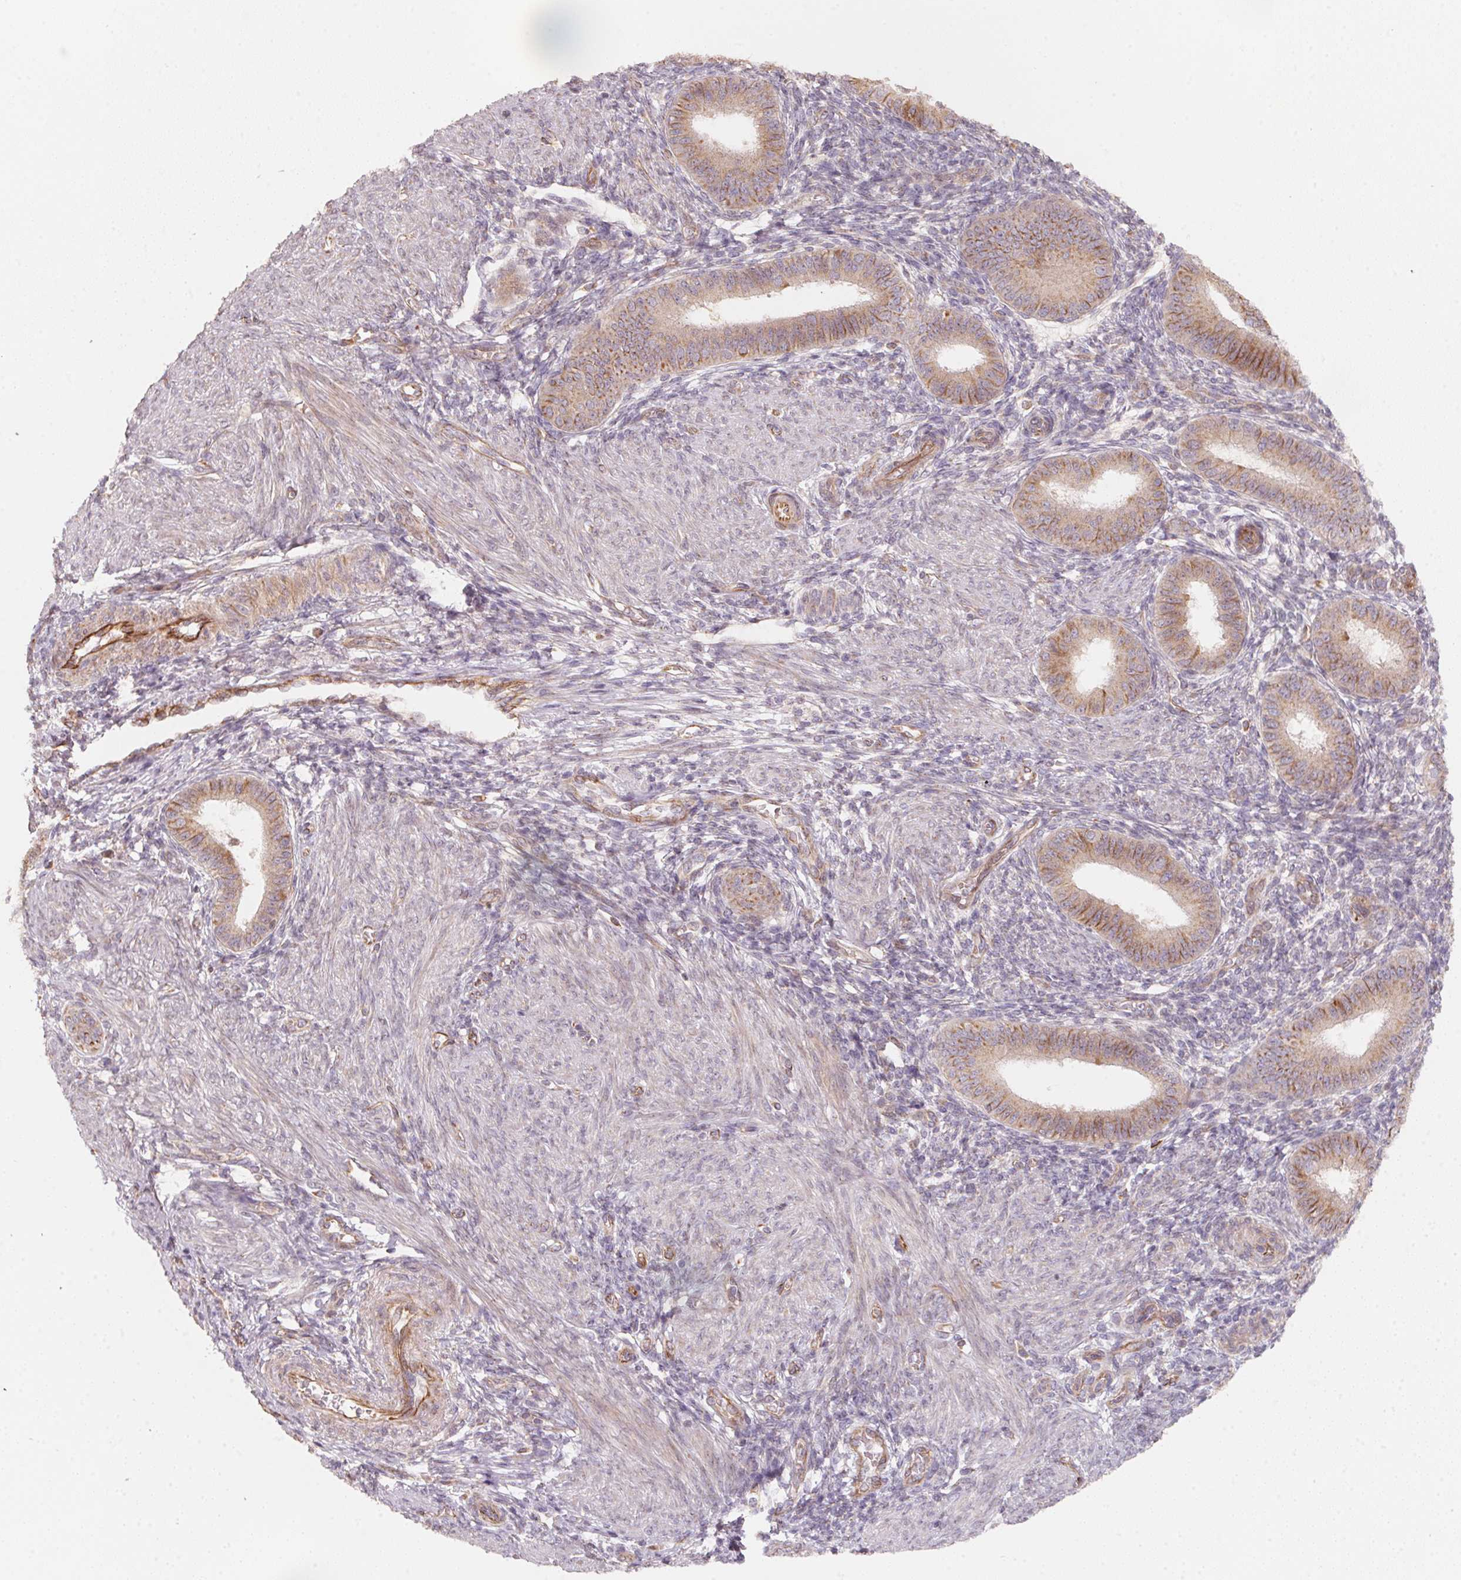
{"staining": {"intensity": "moderate", "quantity": "25%-75%", "location": "cytoplasmic/membranous"}, "tissue": "endometrium", "cell_type": "Cells in endometrial stroma", "image_type": "normal", "snomed": [{"axis": "morphology", "description": "Normal tissue, NOS"}, {"axis": "topography", "description": "Endometrium"}], "caption": "Human endometrium stained with a brown dye displays moderate cytoplasmic/membranous positive staining in about 25%-75% of cells in endometrial stroma.", "gene": "TSPAN12", "patient": {"sex": "female", "age": 39}}